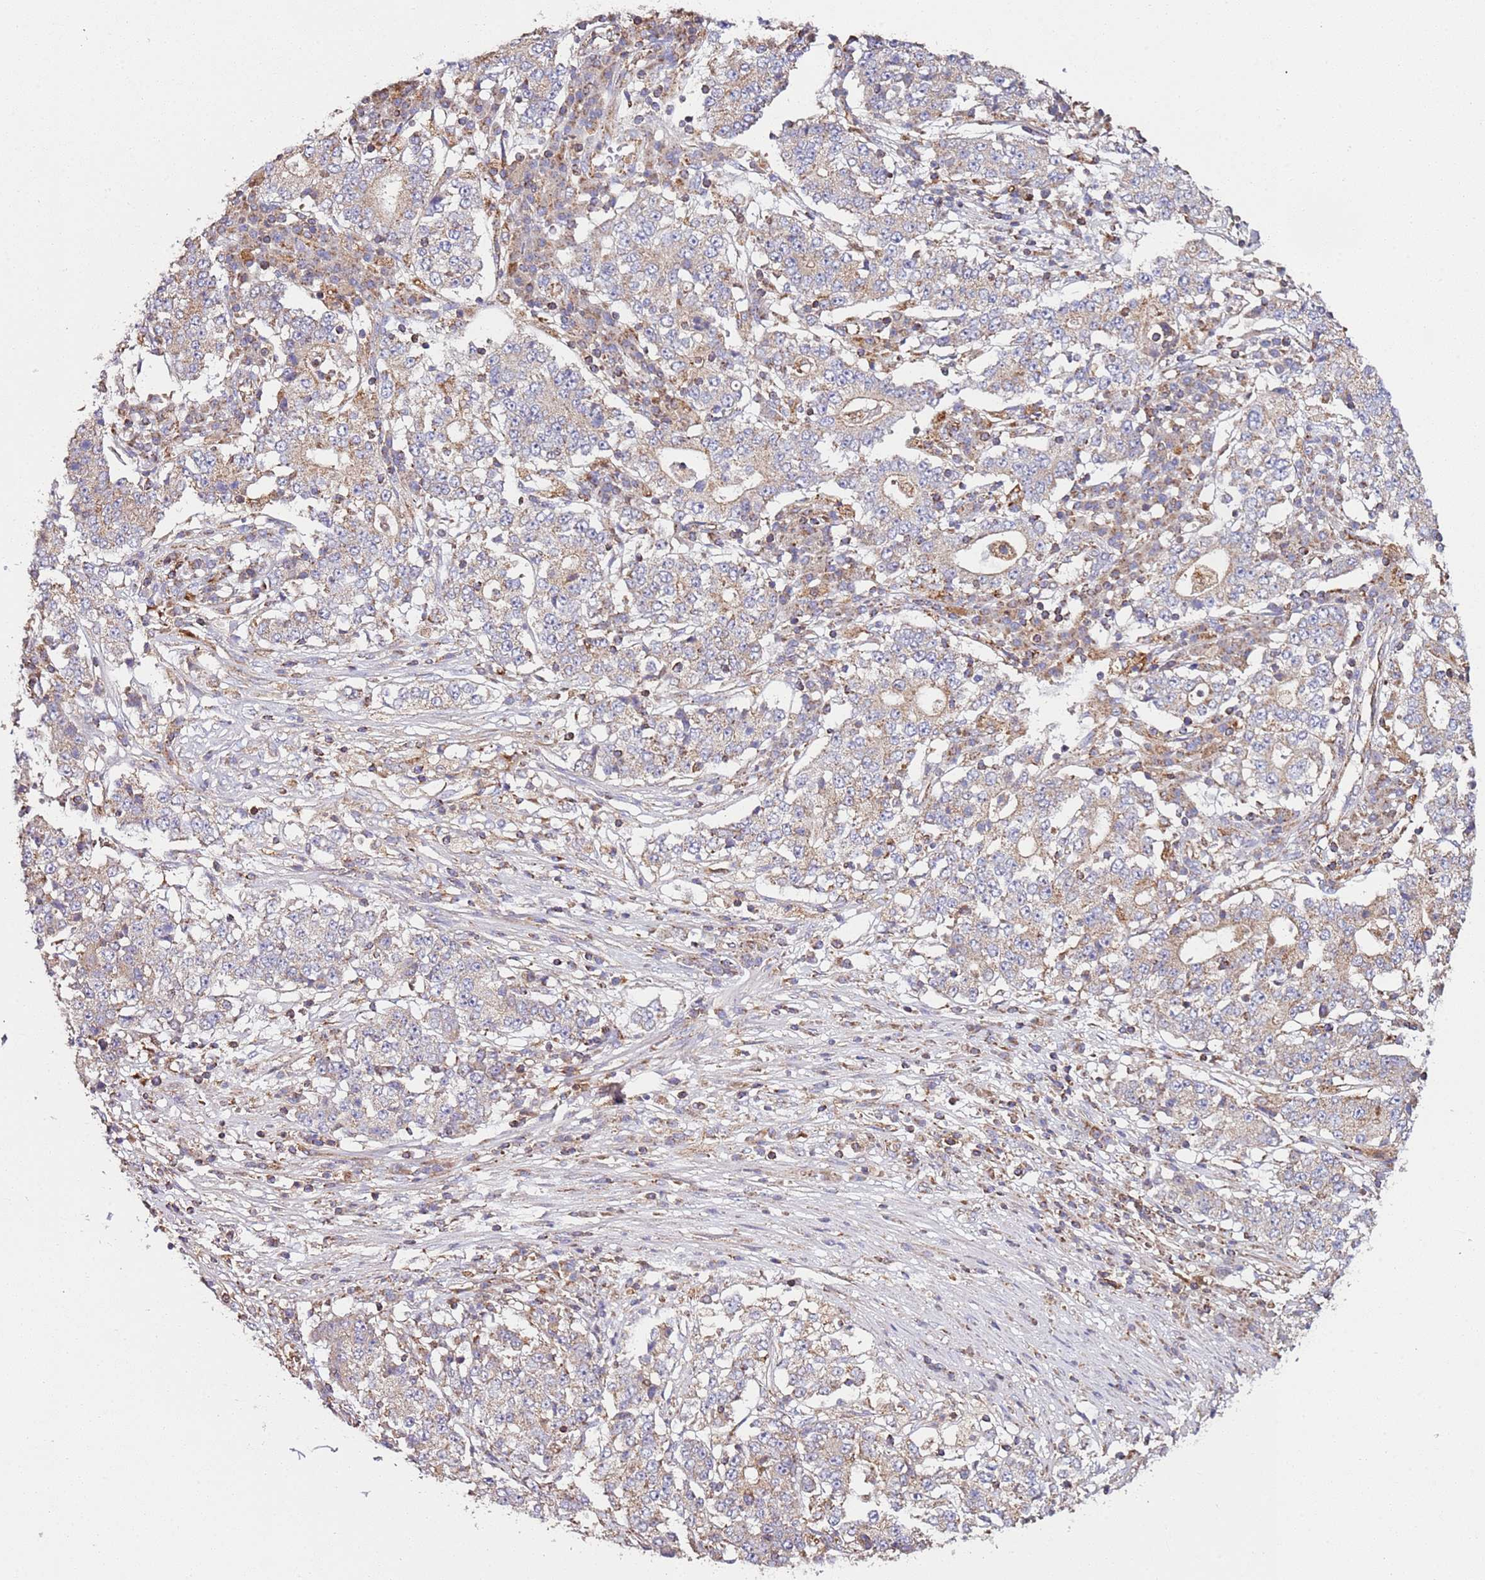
{"staining": {"intensity": "weak", "quantity": "<25%", "location": "cytoplasmic/membranous"}, "tissue": "stomach cancer", "cell_type": "Tumor cells", "image_type": "cancer", "snomed": [{"axis": "morphology", "description": "Adenocarcinoma, NOS"}, {"axis": "topography", "description": "Stomach"}], "caption": "Immunohistochemical staining of stomach cancer shows no significant staining in tumor cells. The staining was performed using DAB (3,3'-diaminobenzidine) to visualize the protein expression in brown, while the nuclei were stained in blue with hematoxylin (Magnification: 20x).", "gene": "RMND5A", "patient": {"sex": "male", "age": 59}}